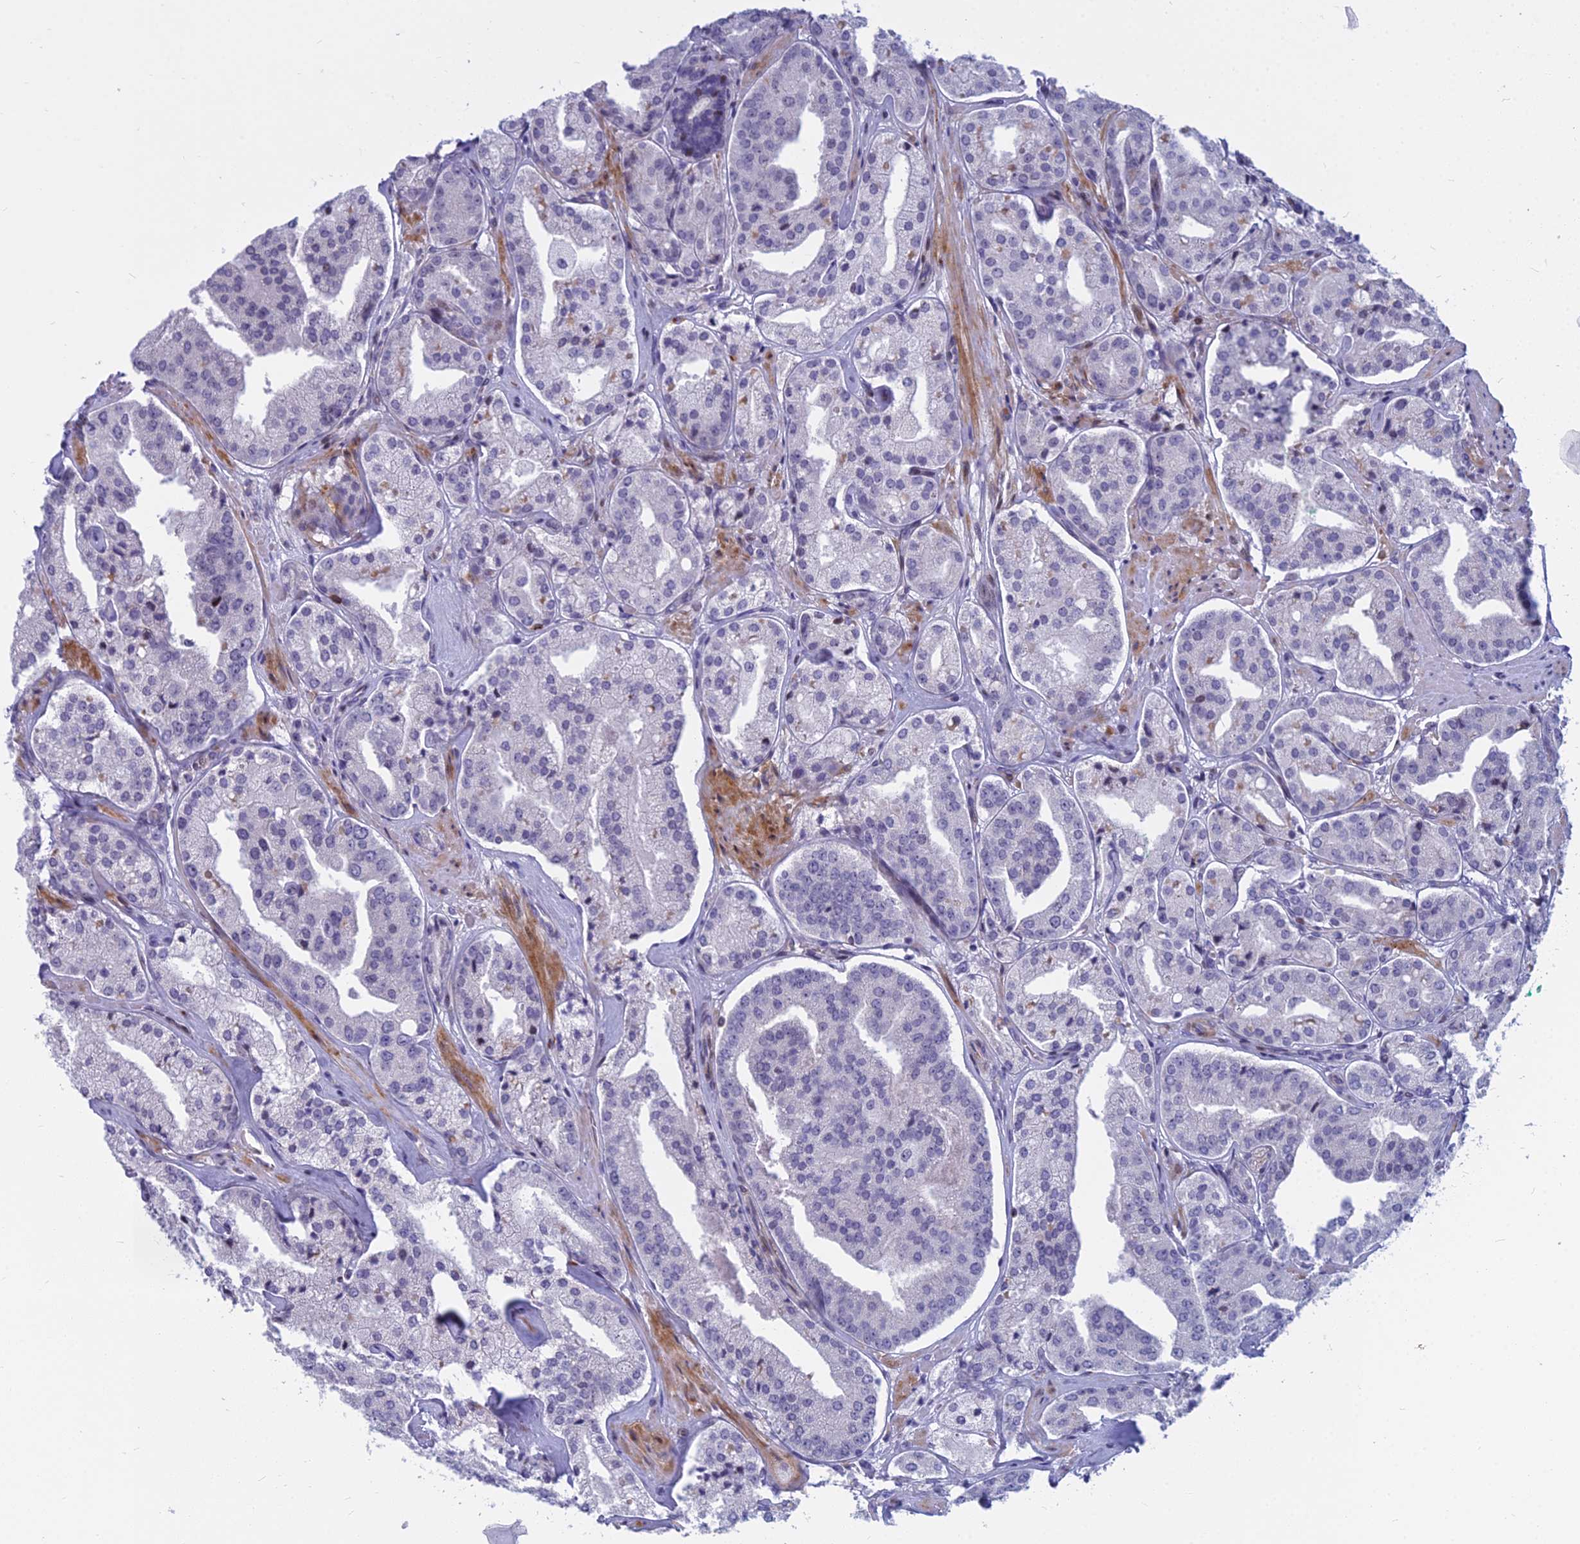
{"staining": {"intensity": "negative", "quantity": "none", "location": "none"}, "tissue": "prostate cancer", "cell_type": "Tumor cells", "image_type": "cancer", "snomed": [{"axis": "morphology", "description": "Adenocarcinoma, High grade"}, {"axis": "topography", "description": "Prostate"}], "caption": "A micrograph of prostate cancer stained for a protein shows no brown staining in tumor cells.", "gene": "MYBPC2", "patient": {"sex": "male", "age": 63}}